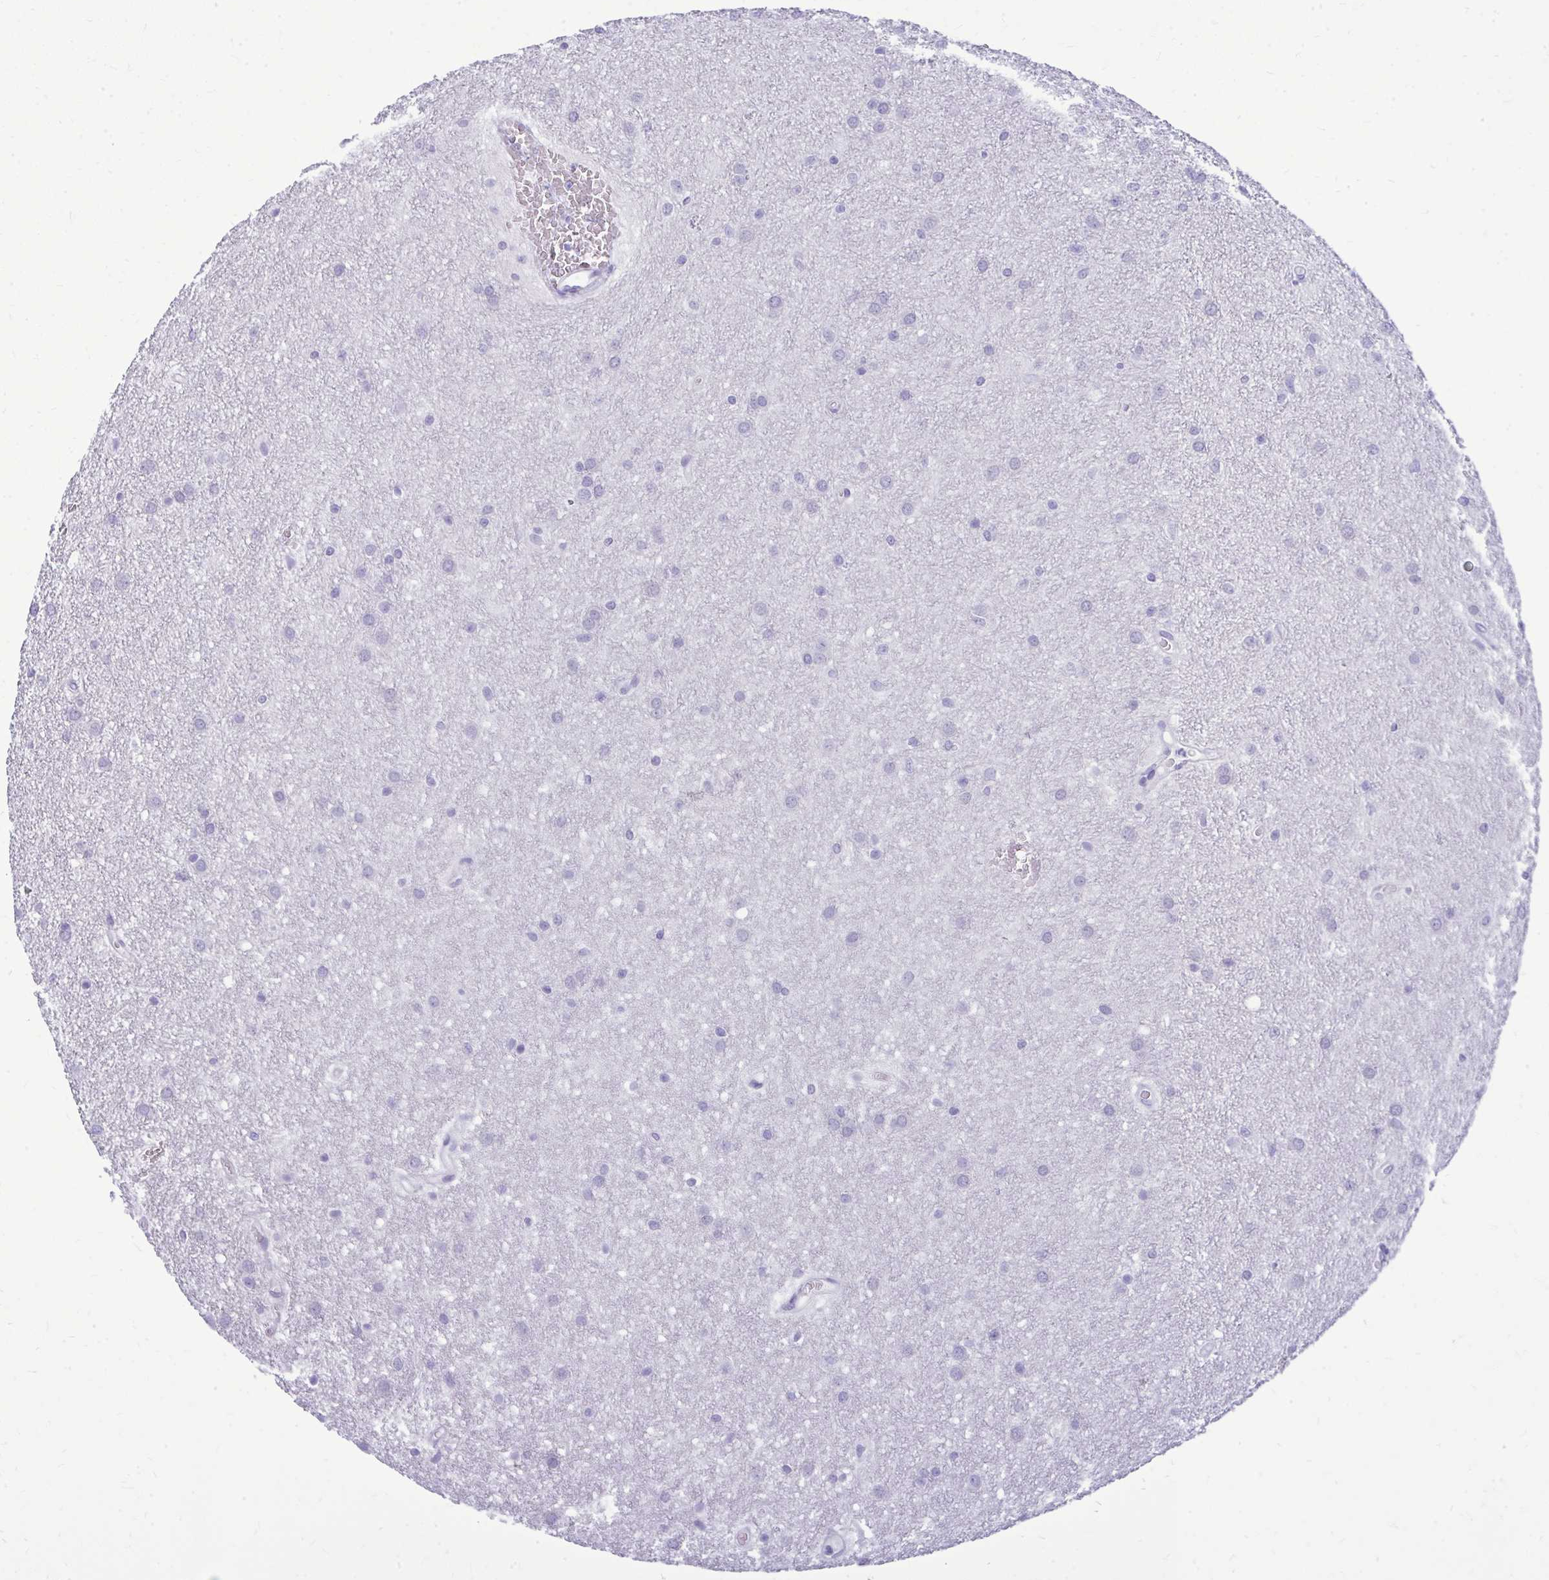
{"staining": {"intensity": "negative", "quantity": "none", "location": "none"}, "tissue": "glioma", "cell_type": "Tumor cells", "image_type": "cancer", "snomed": [{"axis": "morphology", "description": "Glioma, malignant, Low grade"}, {"axis": "topography", "description": "Cerebellum"}], "caption": "Immunohistochemistry image of neoplastic tissue: low-grade glioma (malignant) stained with DAB (3,3'-diaminobenzidine) shows no significant protein expression in tumor cells.", "gene": "BCL6B", "patient": {"sex": "female", "age": 5}}